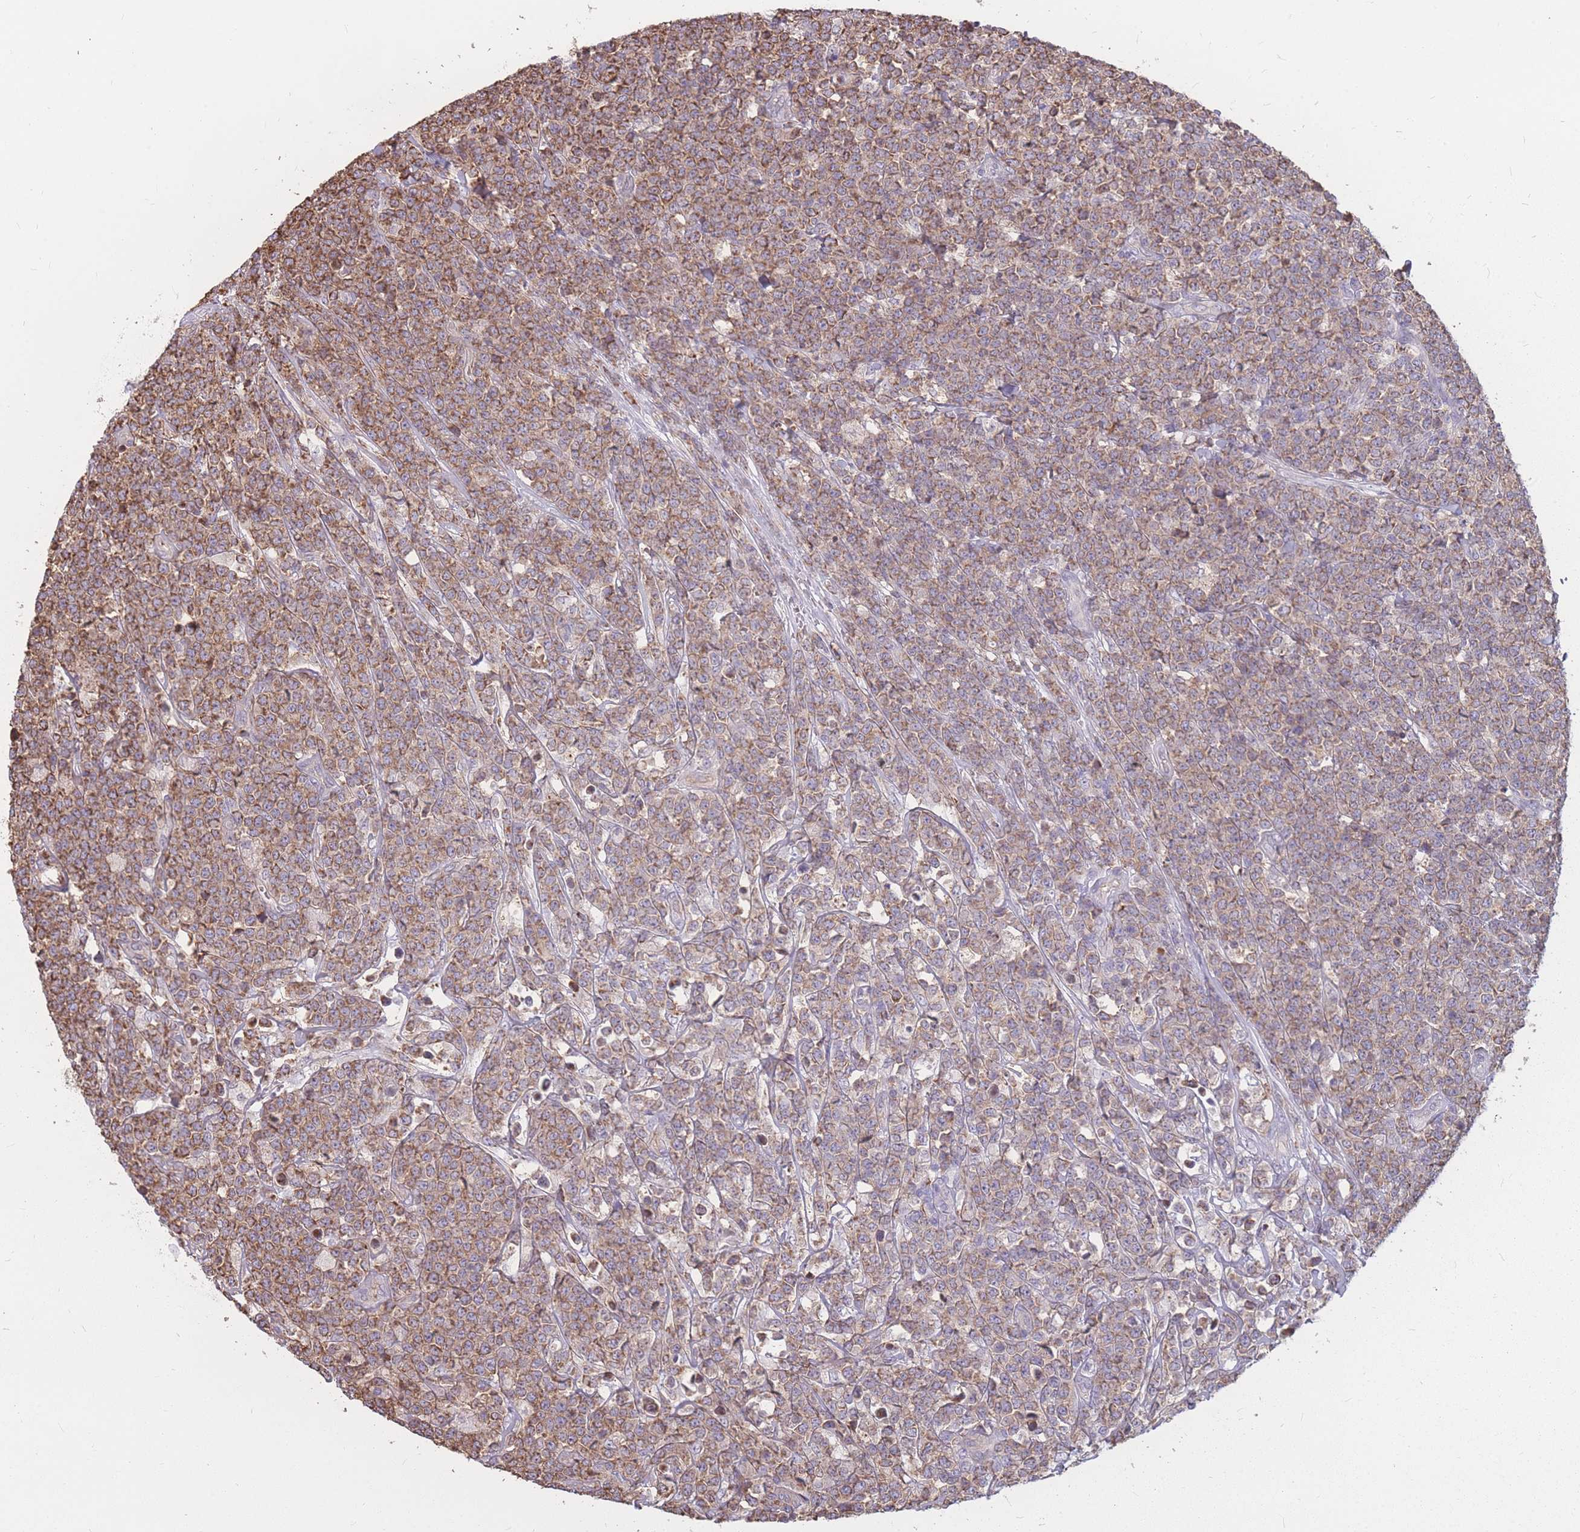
{"staining": {"intensity": "moderate", "quantity": ">75%", "location": "cytoplasmic/membranous"}, "tissue": "lymphoma", "cell_type": "Tumor cells", "image_type": "cancer", "snomed": [{"axis": "morphology", "description": "Malignant lymphoma, non-Hodgkin's type, High grade"}, {"axis": "topography", "description": "Small intestine"}], "caption": "Moderate cytoplasmic/membranous protein positivity is appreciated in about >75% of tumor cells in malignant lymphoma, non-Hodgkin's type (high-grade).", "gene": "GNA11", "patient": {"sex": "male", "age": 8}}